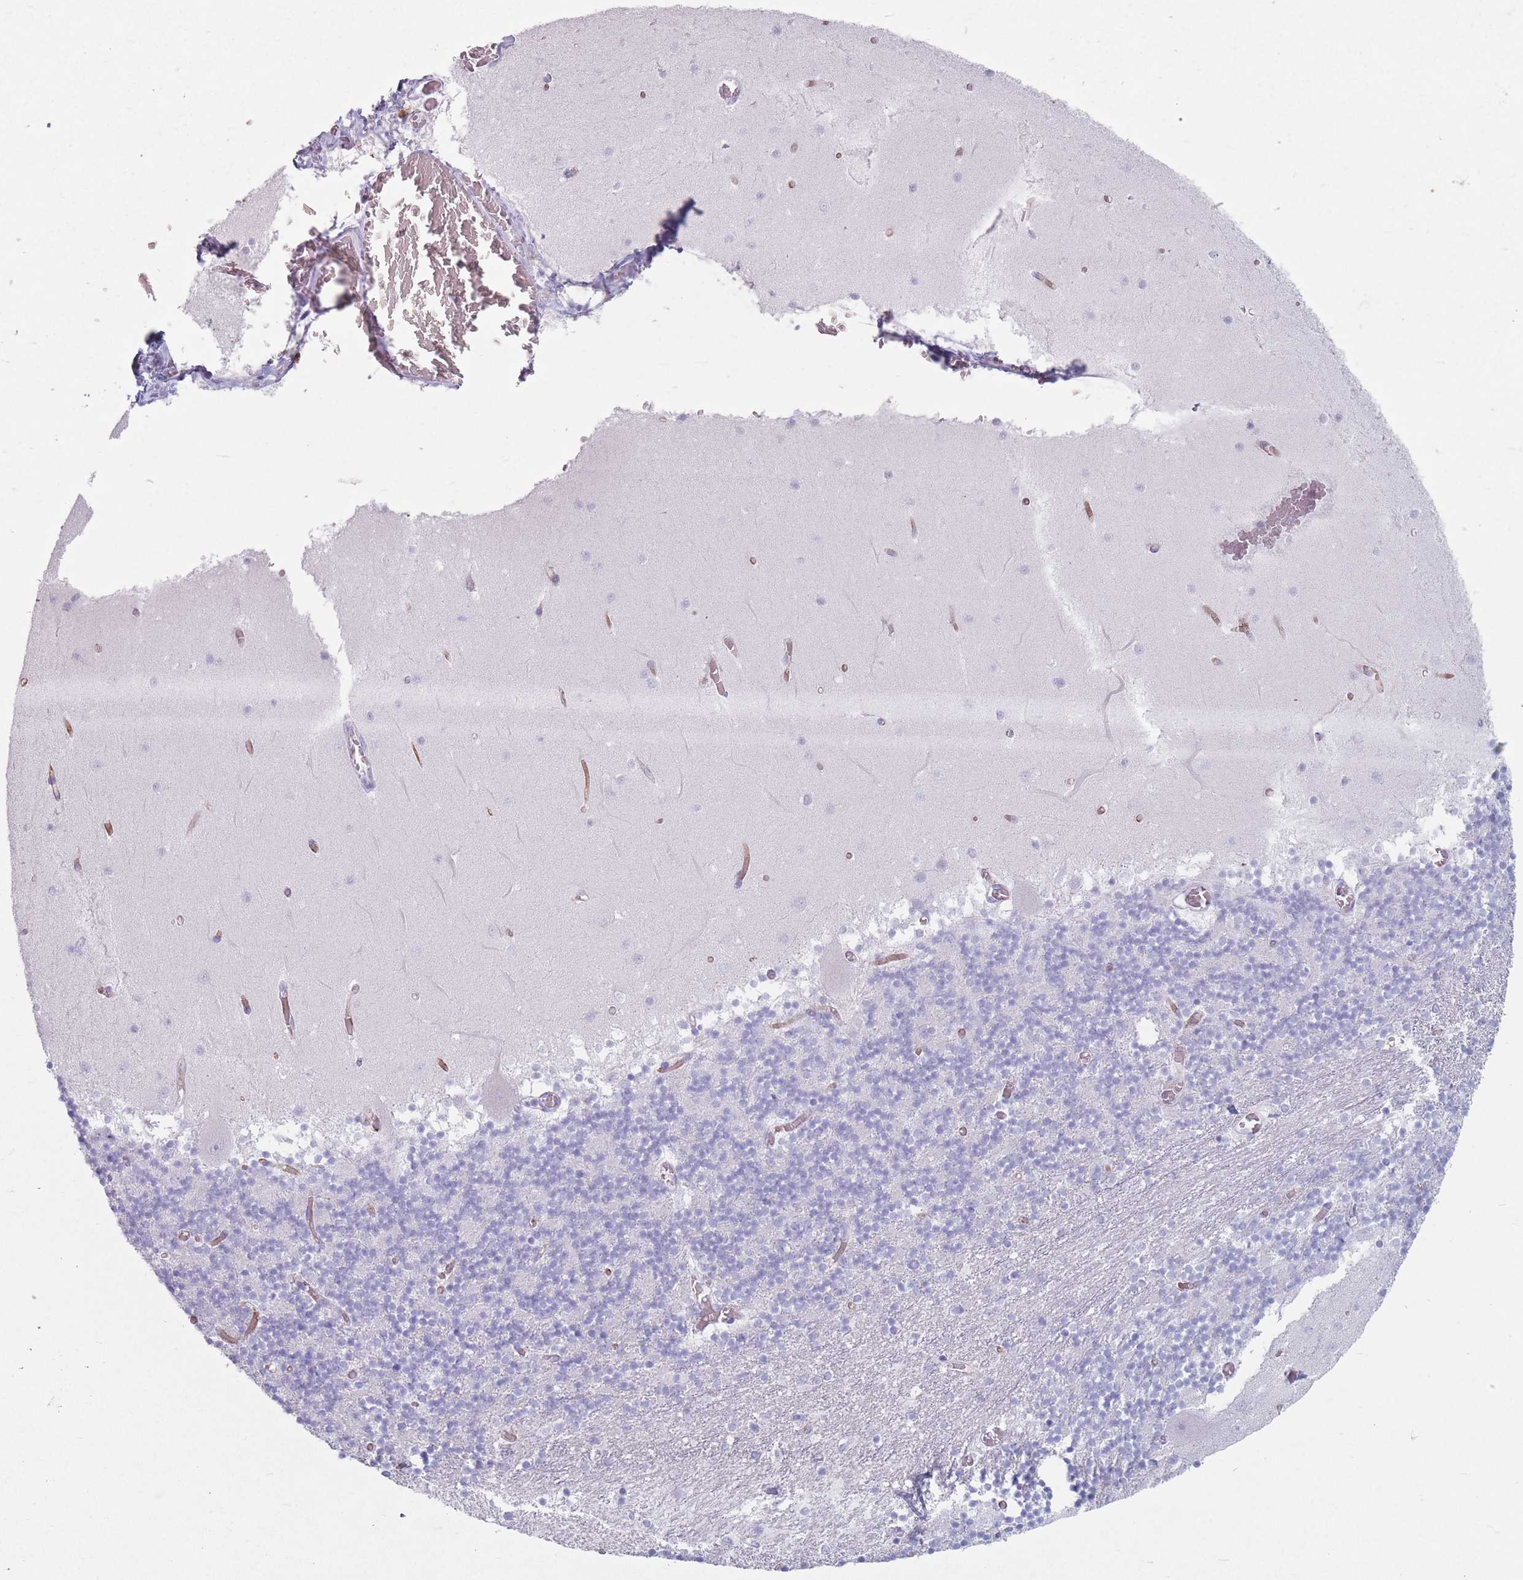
{"staining": {"intensity": "negative", "quantity": "none", "location": "none"}, "tissue": "cerebellum", "cell_type": "Cells in granular layer", "image_type": "normal", "snomed": [{"axis": "morphology", "description": "Normal tissue, NOS"}, {"axis": "topography", "description": "Cerebellum"}], "caption": "Immunohistochemistry photomicrograph of benign cerebellum stained for a protein (brown), which reveals no positivity in cells in granular layer.", "gene": "ST3GAL5", "patient": {"sex": "female", "age": 28}}